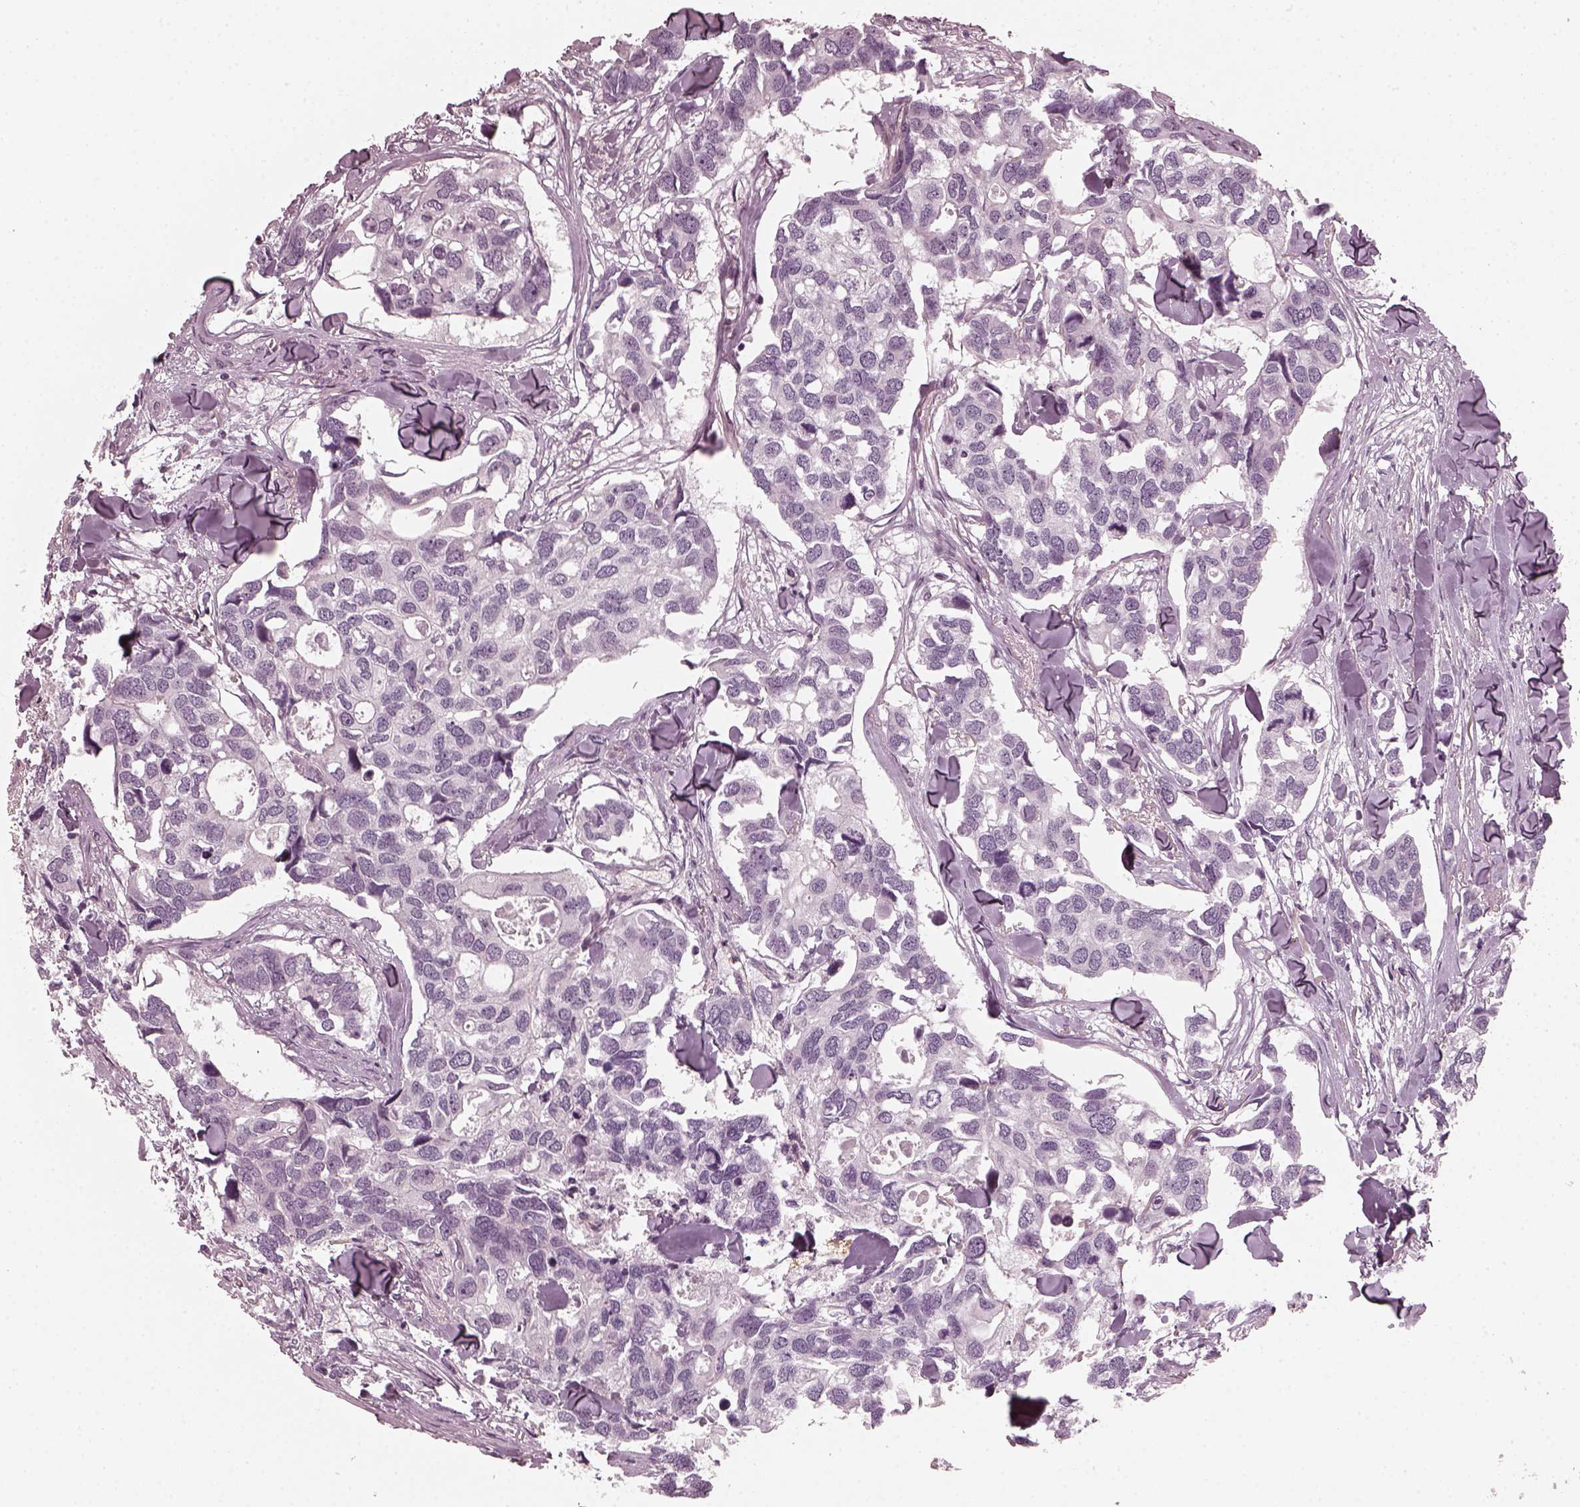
{"staining": {"intensity": "negative", "quantity": "none", "location": "none"}, "tissue": "breast cancer", "cell_type": "Tumor cells", "image_type": "cancer", "snomed": [{"axis": "morphology", "description": "Duct carcinoma"}, {"axis": "topography", "description": "Breast"}], "caption": "High magnification brightfield microscopy of breast cancer (intraductal carcinoma) stained with DAB (brown) and counterstained with hematoxylin (blue): tumor cells show no significant staining. (Brightfield microscopy of DAB (3,3'-diaminobenzidine) IHC at high magnification).", "gene": "CHIT1", "patient": {"sex": "female", "age": 83}}